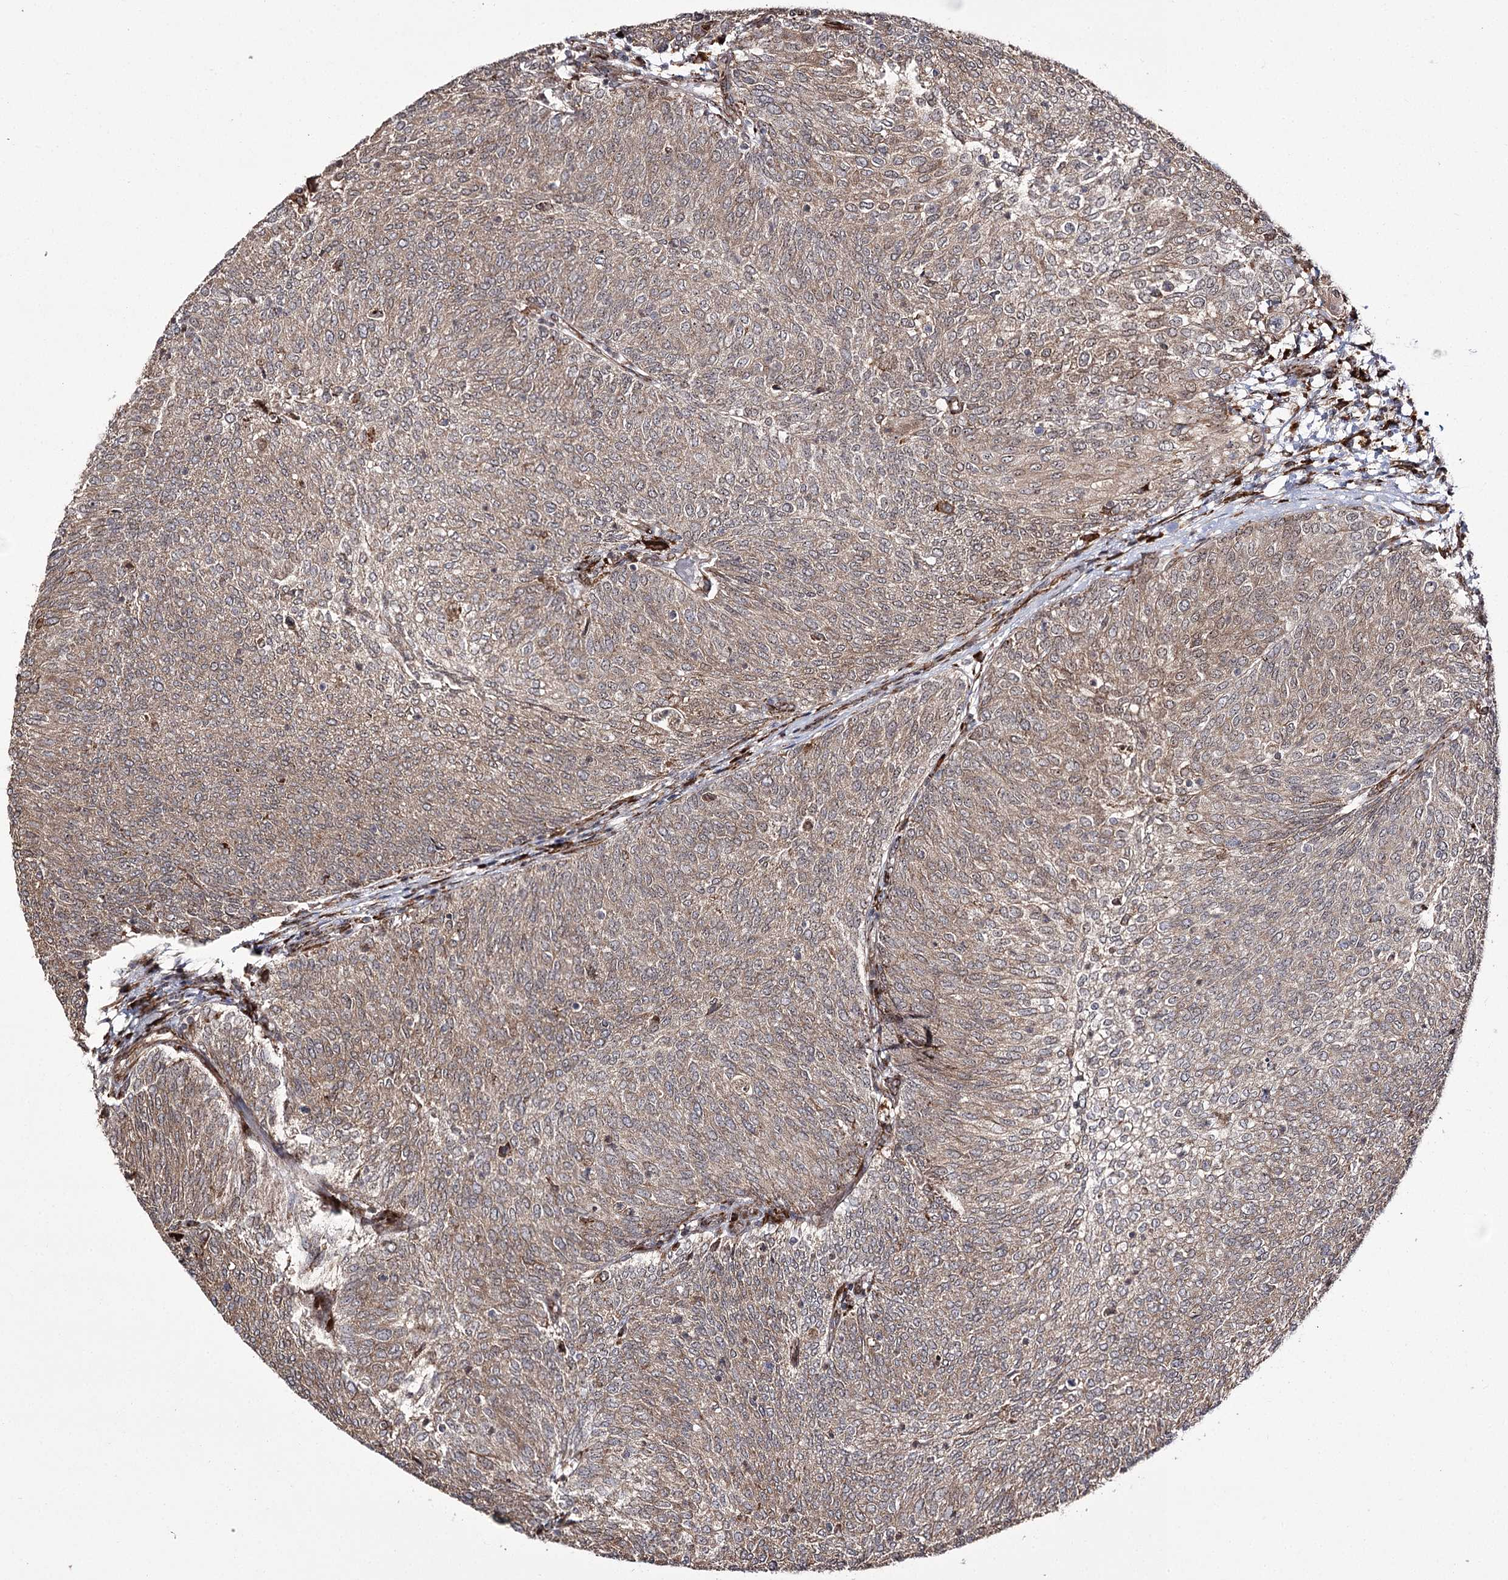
{"staining": {"intensity": "moderate", "quantity": ">75%", "location": "cytoplasmic/membranous"}, "tissue": "urothelial cancer", "cell_type": "Tumor cells", "image_type": "cancer", "snomed": [{"axis": "morphology", "description": "Urothelial carcinoma, Low grade"}, {"axis": "topography", "description": "Urinary bladder"}], "caption": "Brown immunohistochemical staining in urothelial cancer reveals moderate cytoplasmic/membranous expression in about >75% of tumor cells.", "gene": "FANCL", "patient": {"sex": "female", "age": 79}}